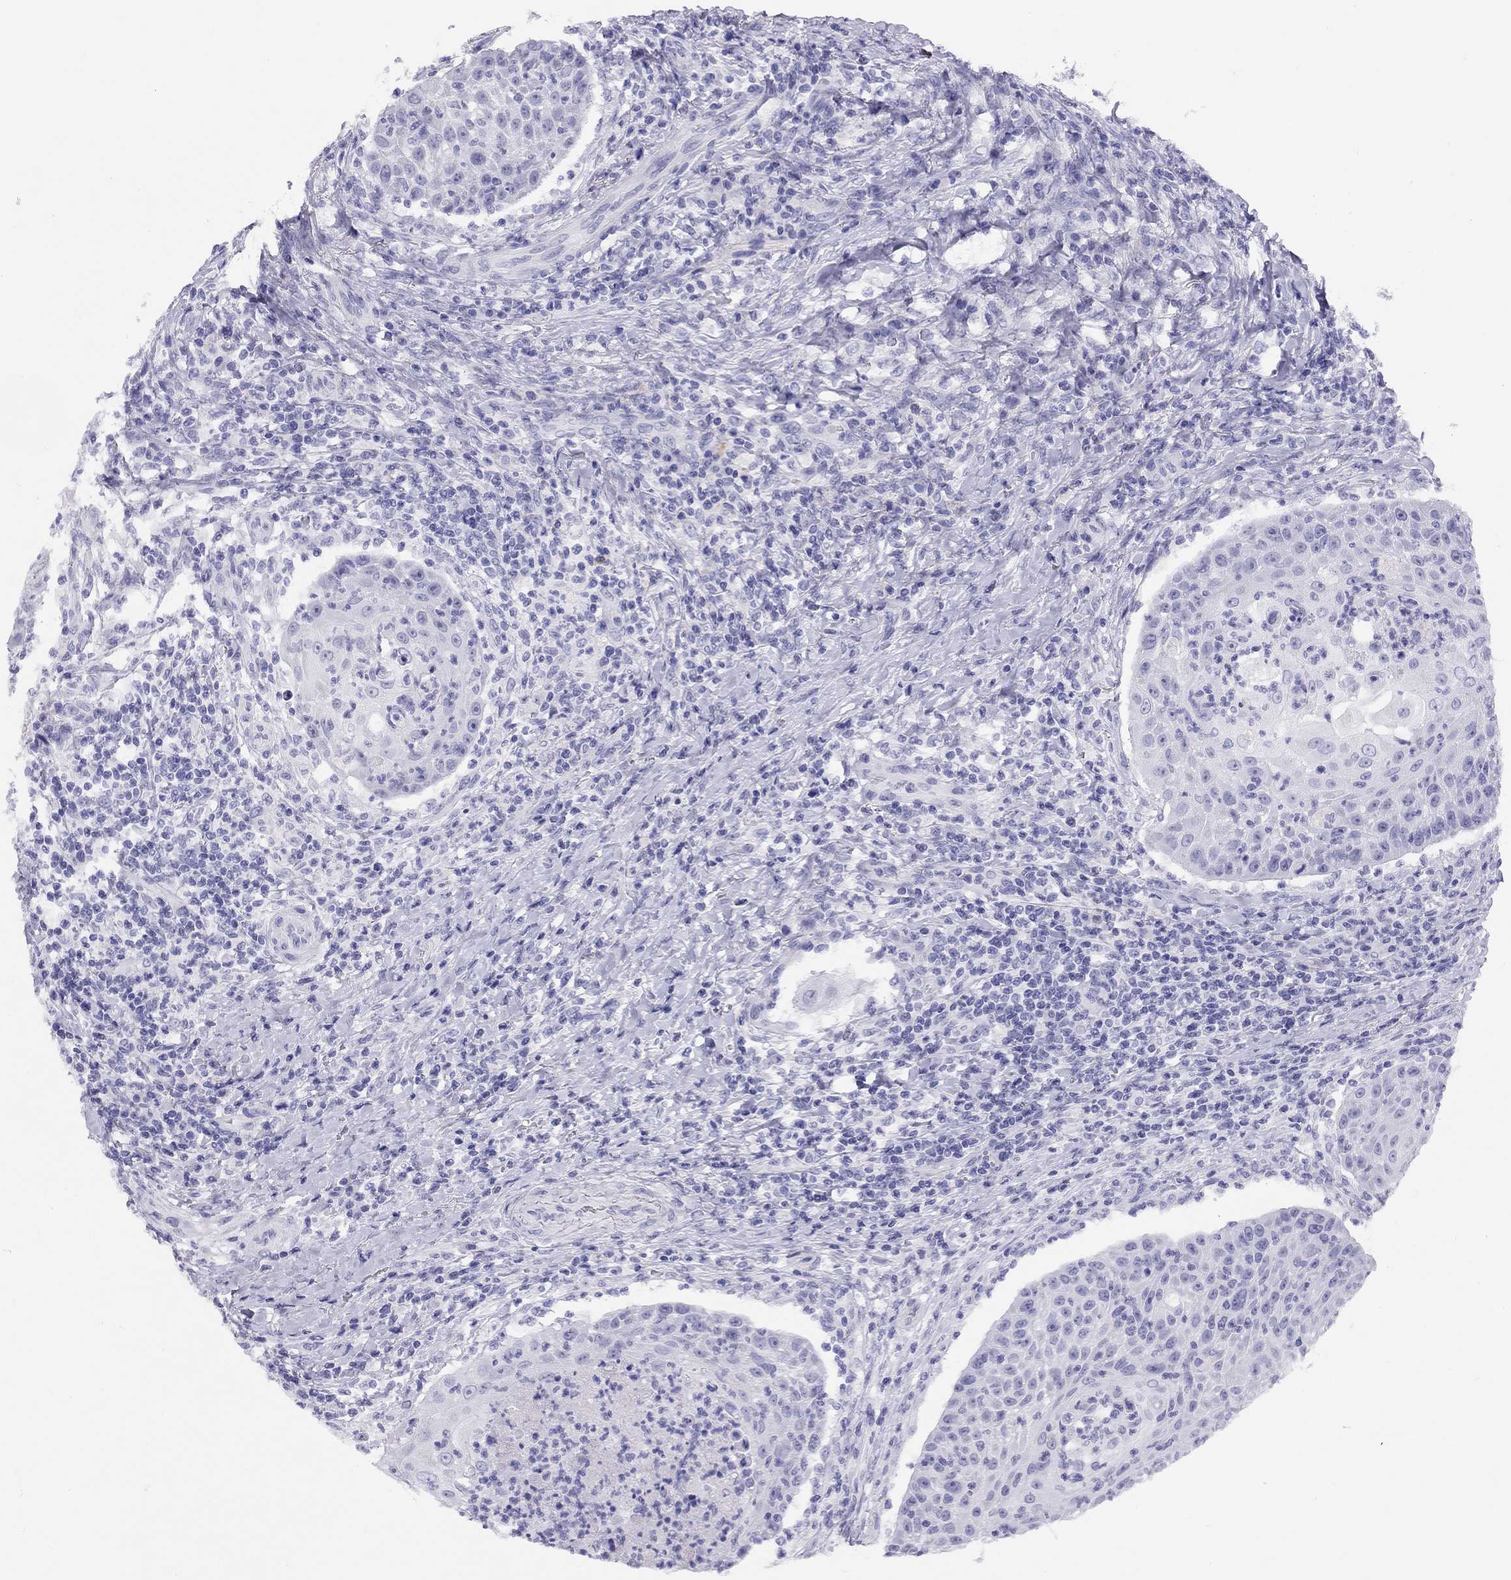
{"staining": {"intensity": "negative", "quantity": "none", "location": "none"}, "tissue": "head and neck cancer", "cell_type": "Tumor cells", "image_type": "cancer", "snomed": [{"axis": "morphology", "description": "Squamous cell carcinoma, NOS"}, {"axis": "topography", "description": "Head-Neck"}], "caption": "Head and neck squamous cell carcinoma was stained to show a protein in brown. There is no significant staining in tumor cells.", "gene": "LRIT2", "patient": {"sex": "male", "age": 69}}